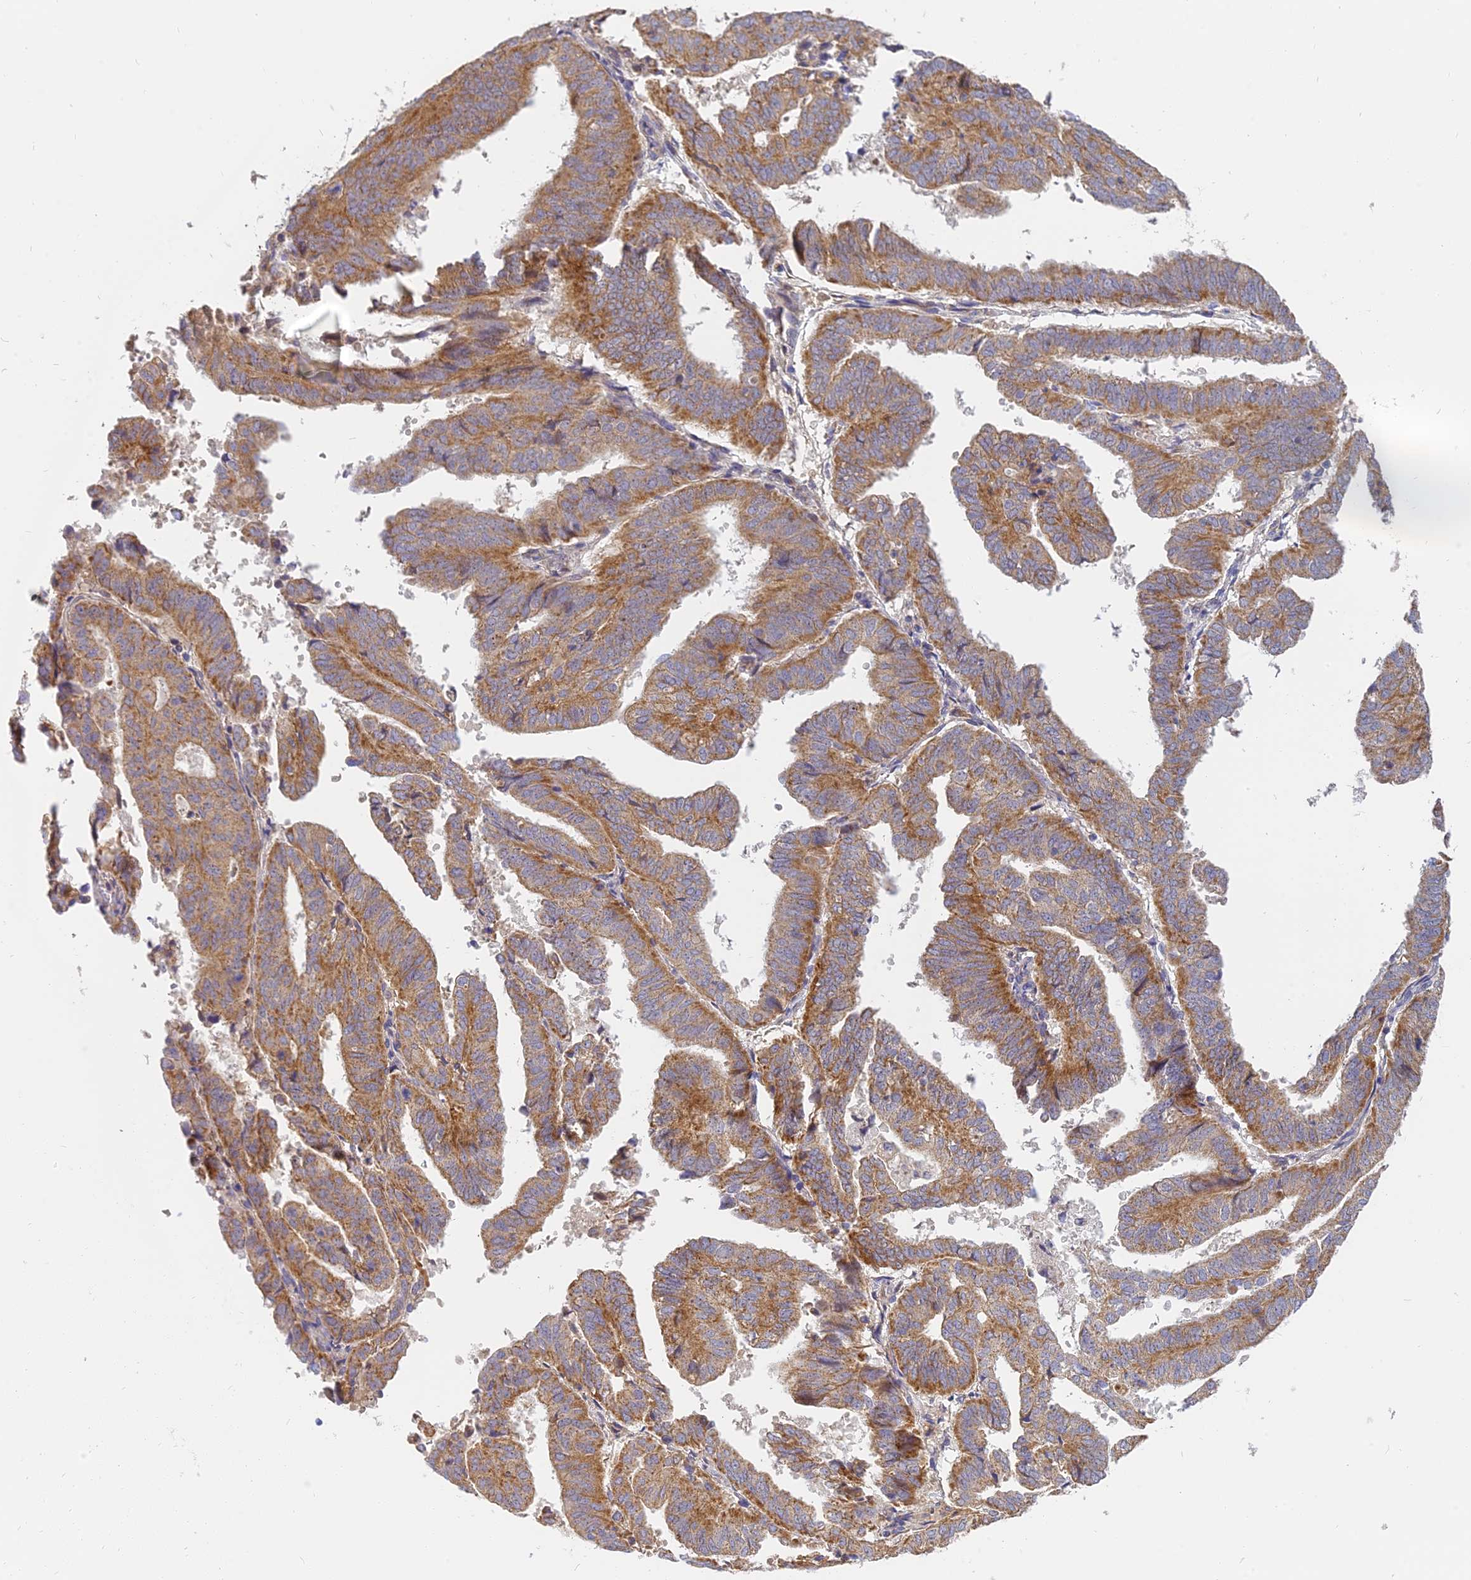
{"staining": {"intensity": "moderate", "quantity": ">75%", "location": "cytoplasmic/membranous"}, "tissue": "endometrial cancer", "cell_type": "Tumor cells", "image_type": "cancer", "snomed": [{"axis": "morphology", "description": "Adenocarcinoma, NOS"}, {"axis": "topography", "description": "Uterus"}], "caption": "About >75% of tumor cells in endometrial cancer show moderate cytoplasmic/membranous protein expression as visualized by brown immunohistochemical staining.", "gene": "MRPL15", "patient": {"sex": "female", "age": 77}}